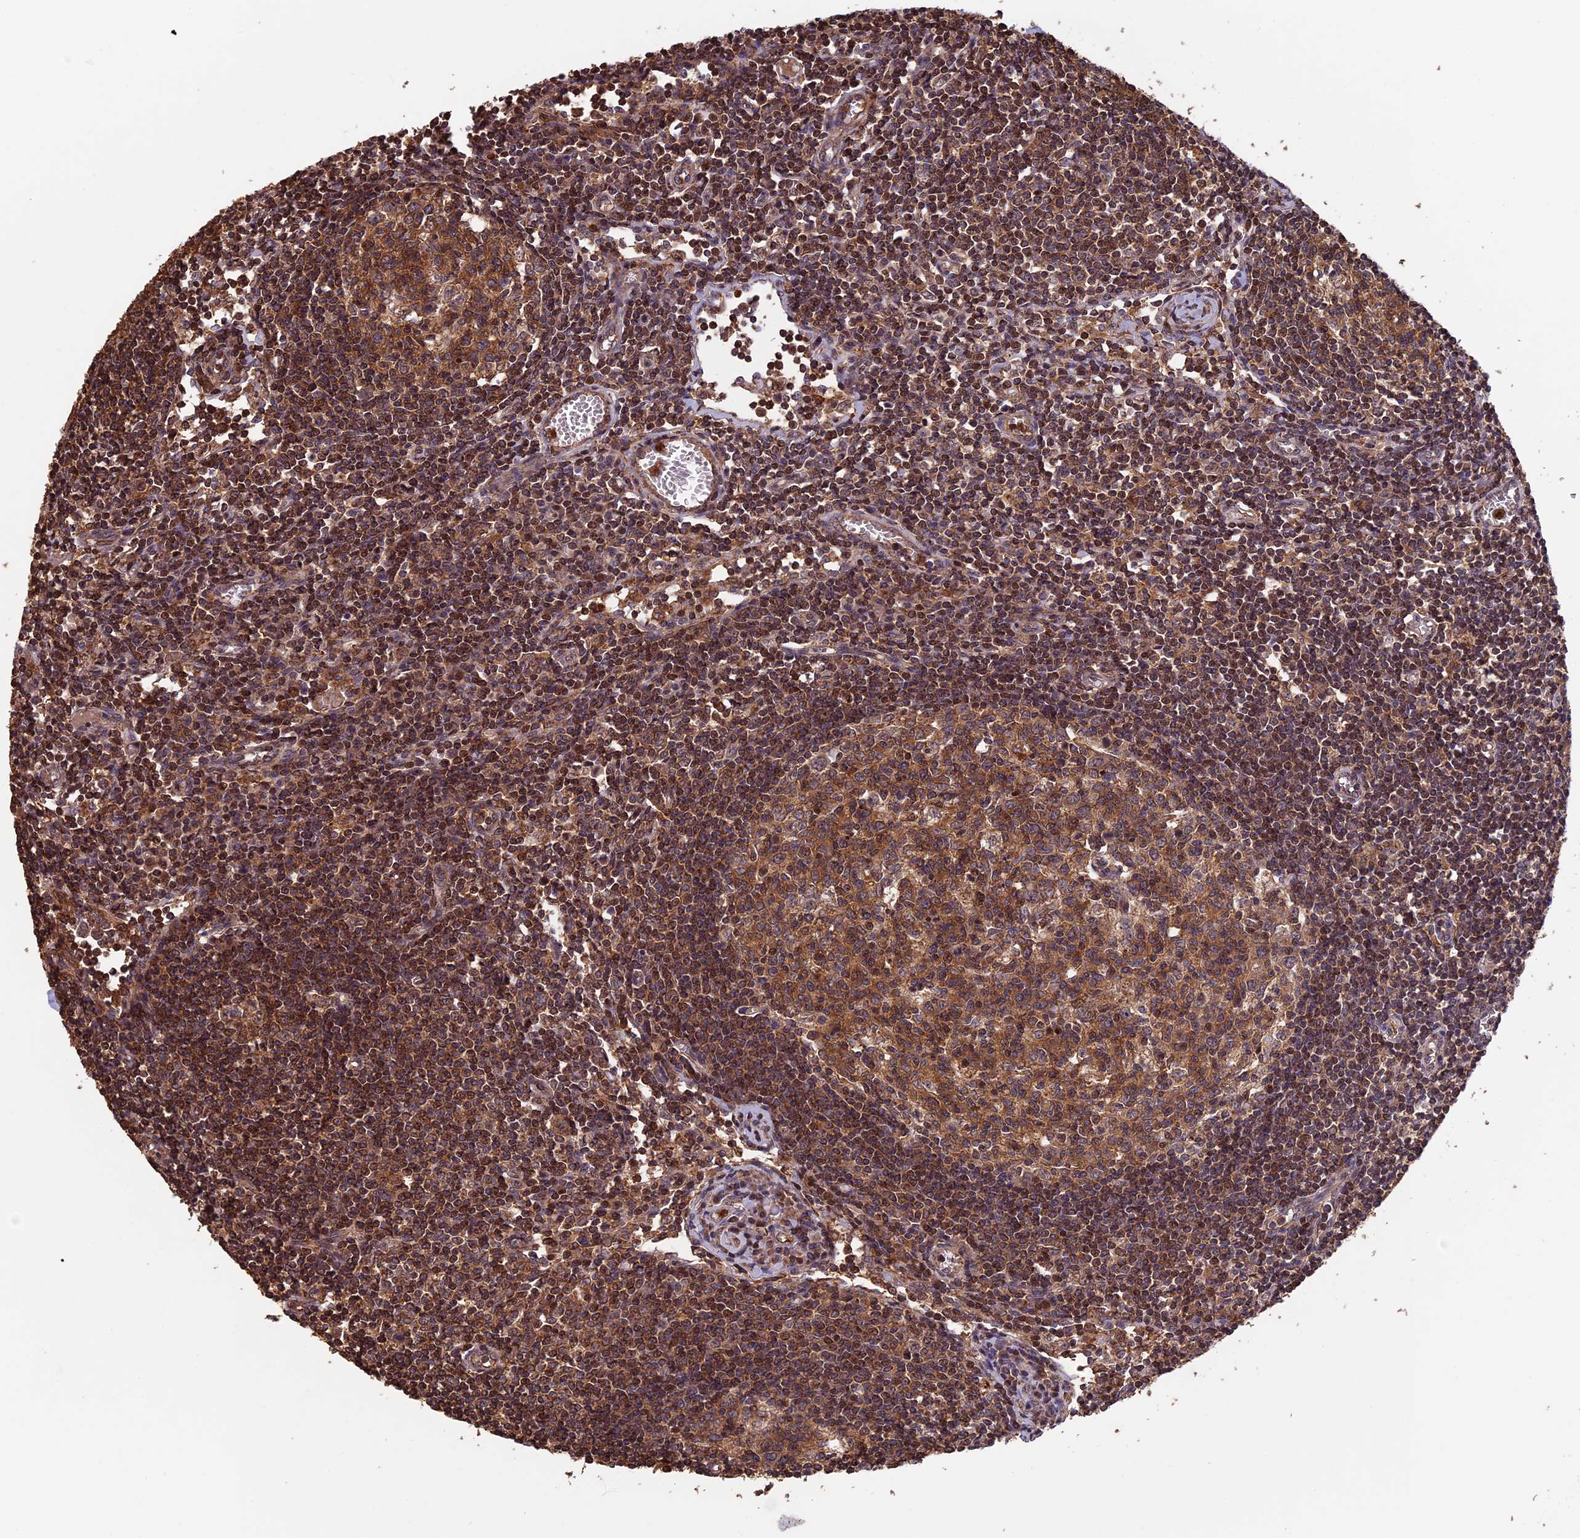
{"staining": {"intensity": "strong", "quantity": ">75%", "location": "cytoplasmic/membranous"}, "tissue": "lymph node", "cell_type": "Germinal center cells", "image_type": "normal", "snomed": [{"axis": "morphology", "description": "Normal tissue, NOS"}, {"axis": "topography", "description": "Lymph node"}], "caption": "A photomicrograph showing strong cytoplasmic/membranous positivity in about >75% of germinal center cells in unremarkable lymph node, as visualized by brown immunohistochemical staining.", "gene": "PKD2L2", "patient": {"sex": "female", "age": 55}}